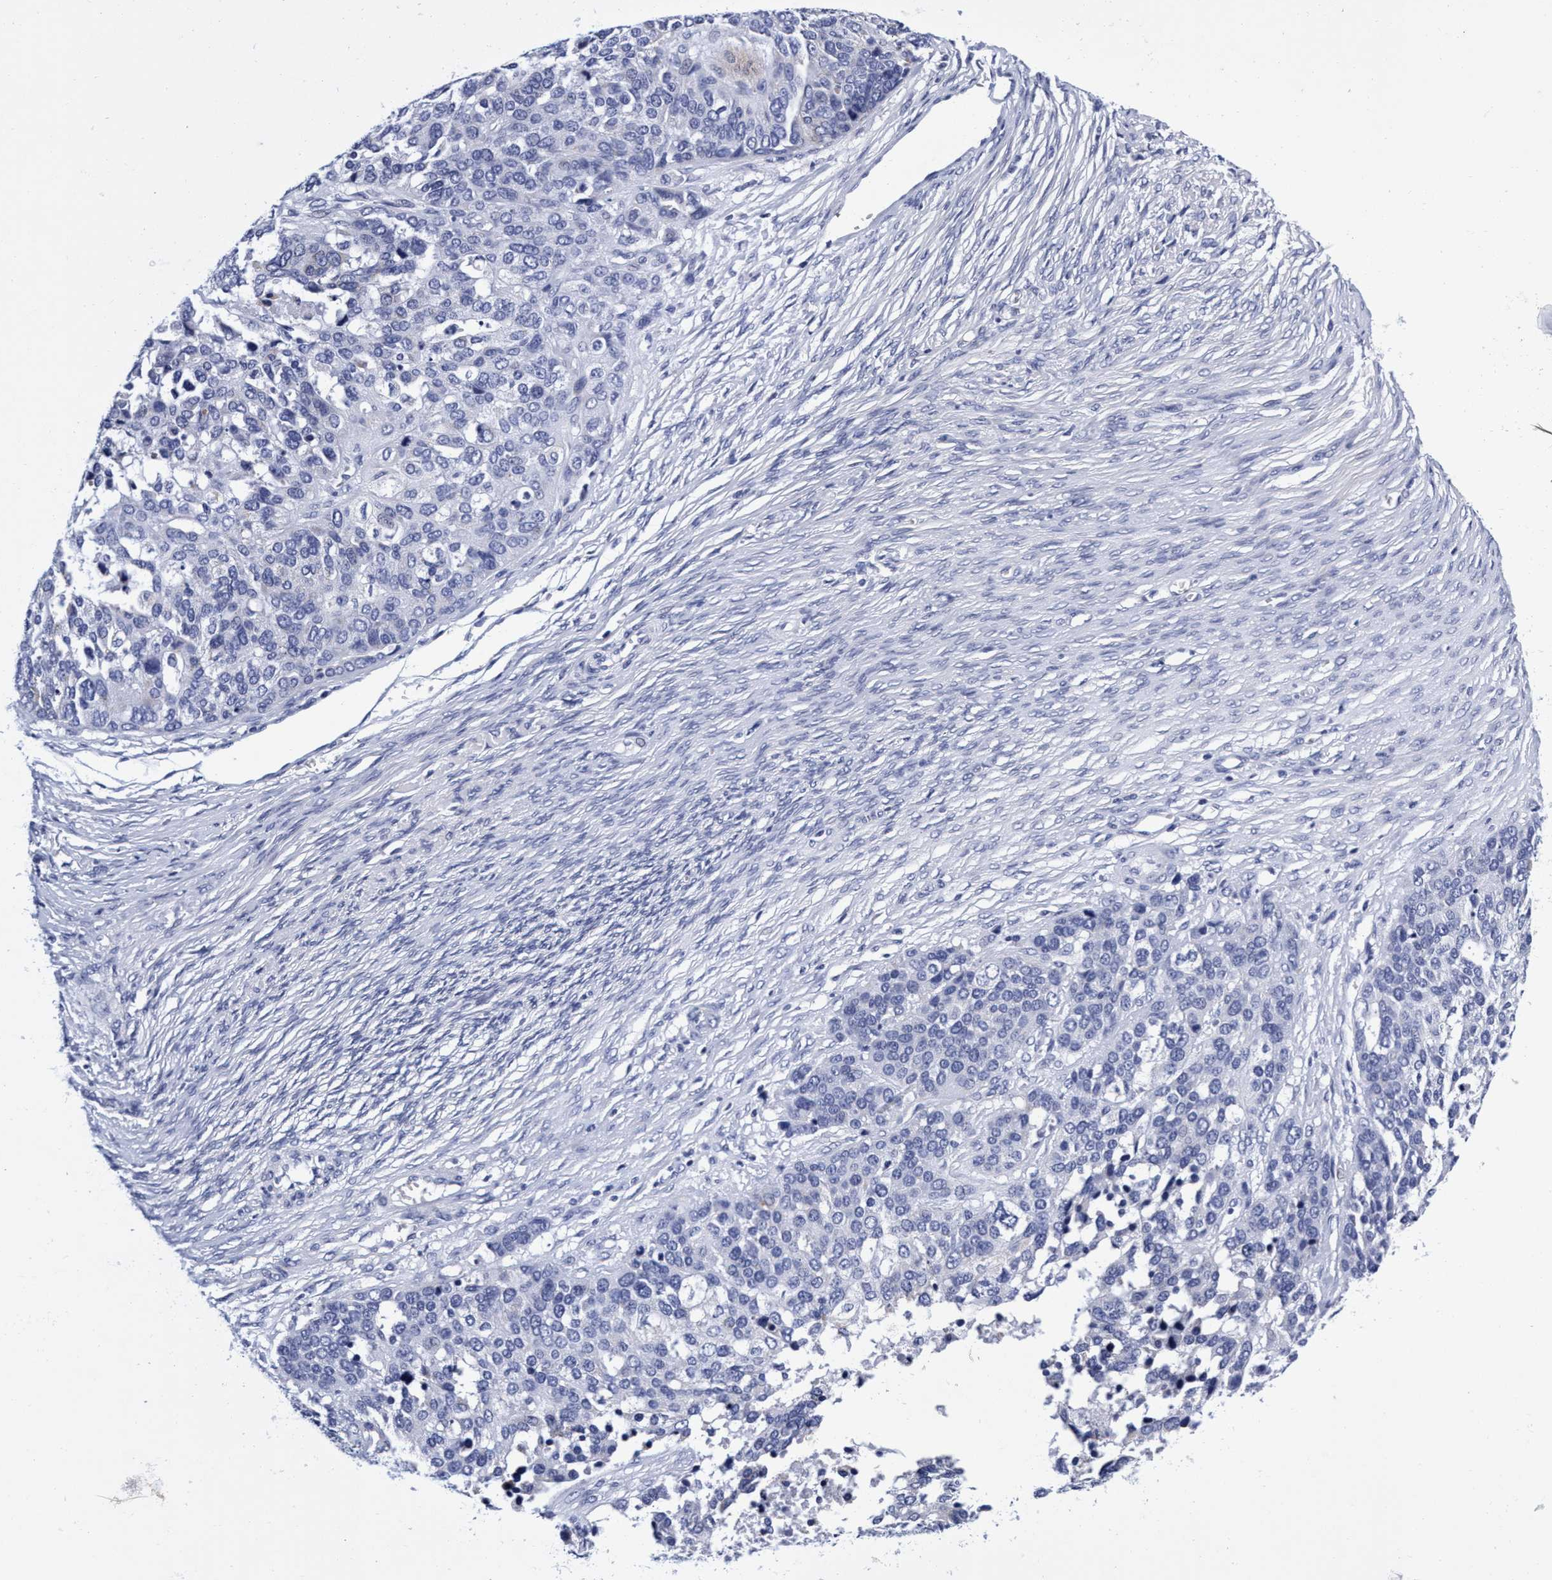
{"staining": {"intensity": "negative", "quantity": "none", "location": "none"}, "tissue": "ovarian cancer", "cell_type": "Tumor cells", "image_type": "cancer", "snomed": [{"axis": "morphology", "description": "Cystadenocarcinoma, serous, NOS"}, {"axis": "topography", "description": "Ovary"}], "caption": "Ovarian cancer was stained to show a protein in brown. There is no significant expression in tumor cells.", "gene": "PLPPR1", "patient": {"sex": "female", "age": 44}}